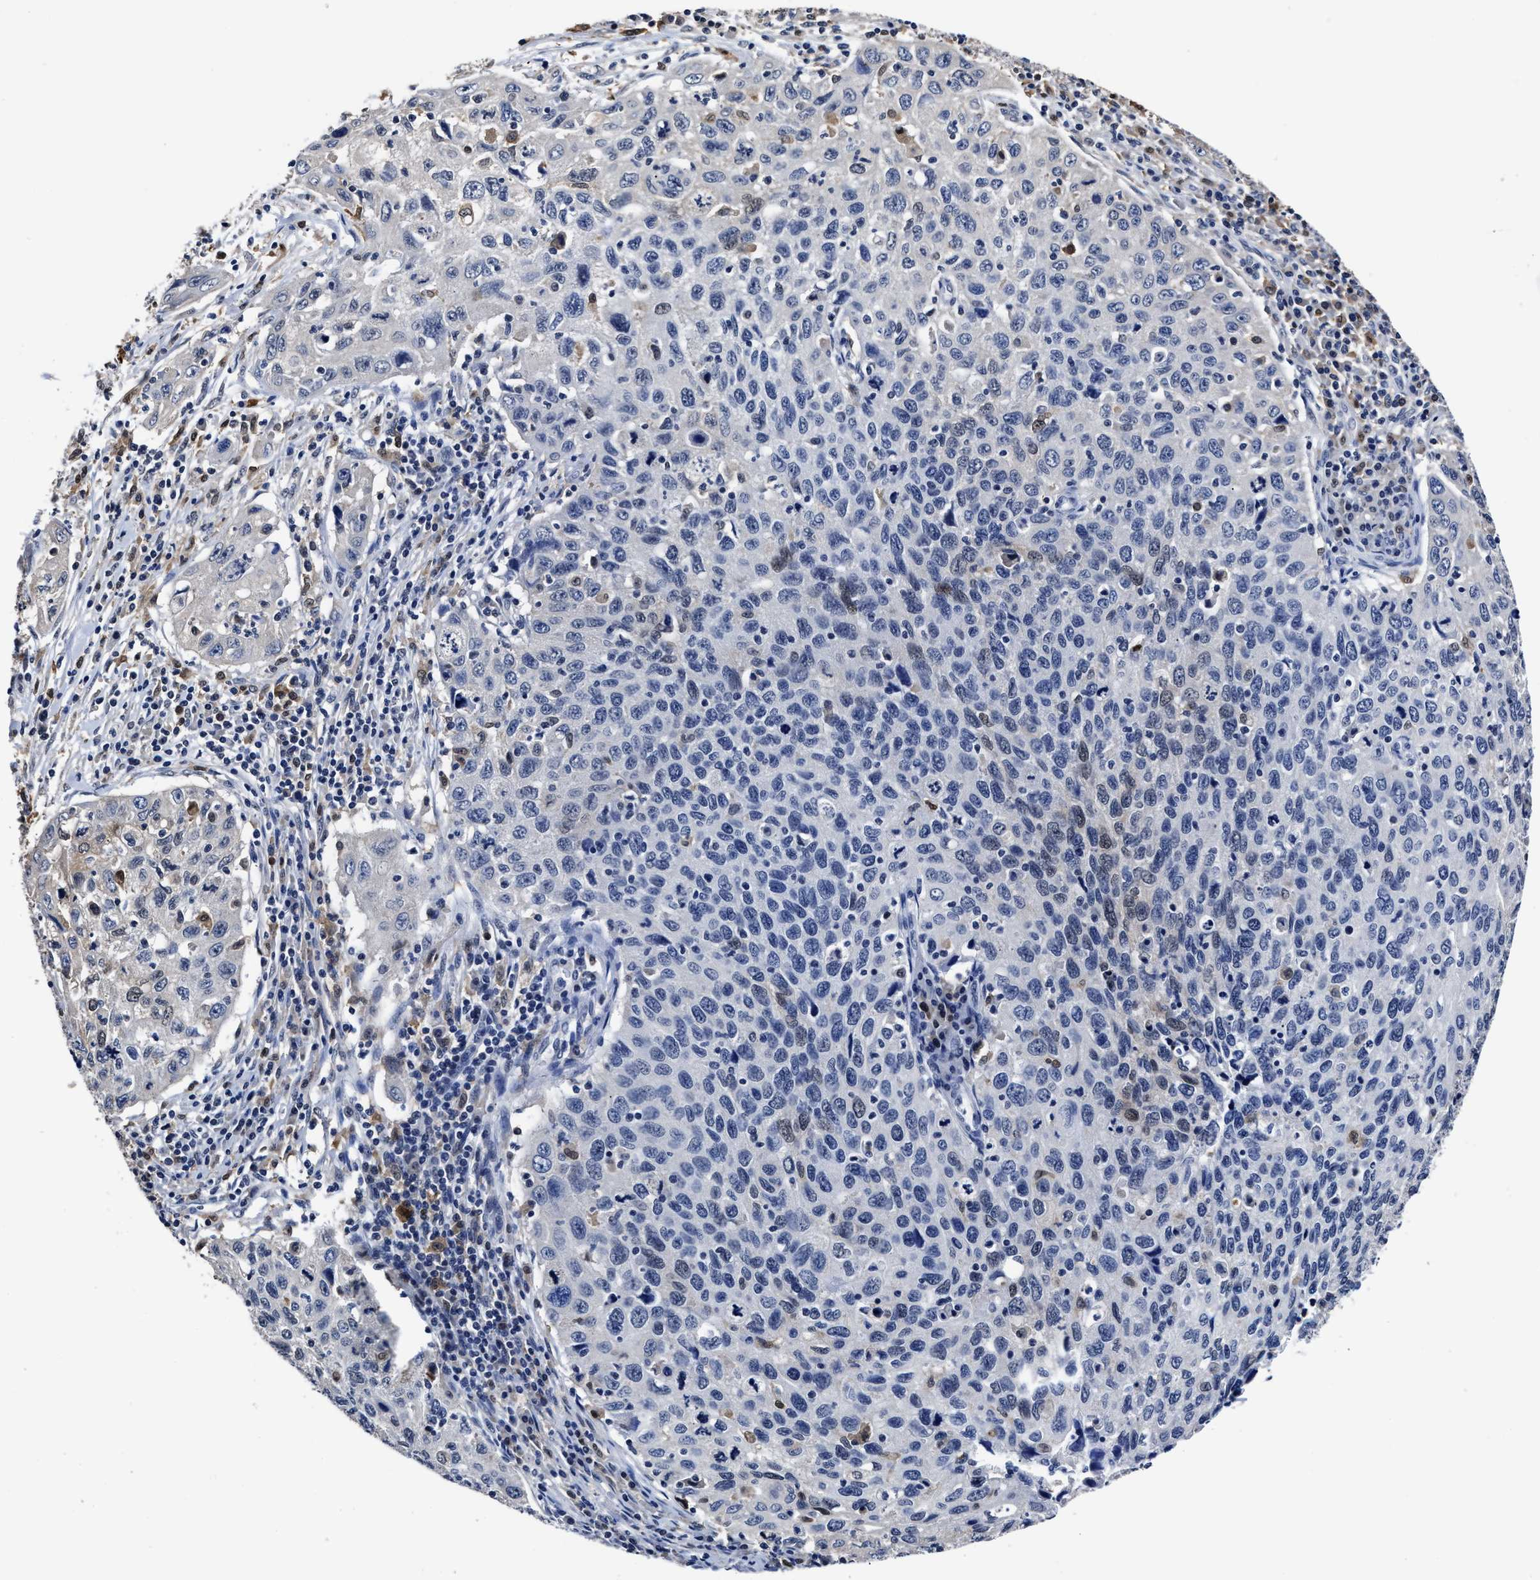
{"staining": {"intensity": "negative", "quantity": "none", "location": "none"}, "tissue": "cervical cancer", "cell_type": "Tumor cells", "image_type": "cancer", "snomed": [{"axis": "morphology", "description": "Squamous cell carcinoma, NOS"}, {"axis": "topography", "description": "Cervix"}], "caption": "Cervical cancer was stained to show a protein in brown. There is no significant expression in tumor cells.", "gene": "PRPF4B", "patient": {"sex": "female", "age": 53}}